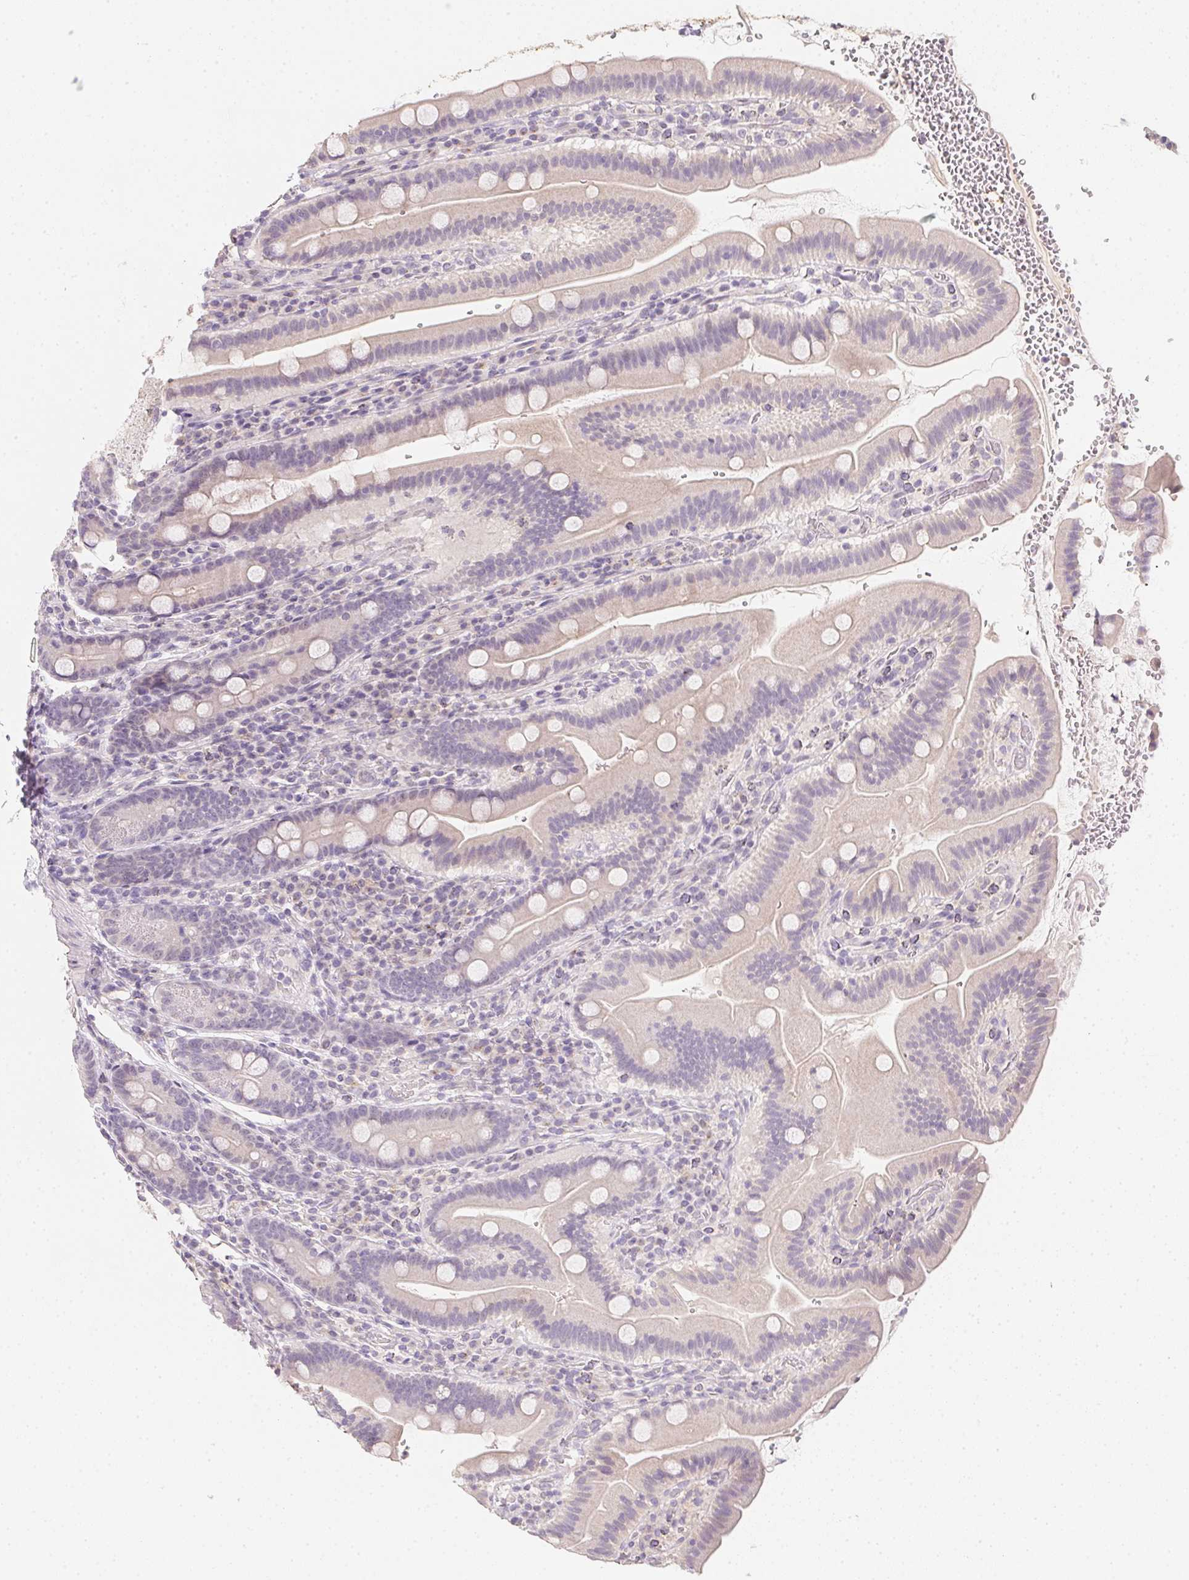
{"staining": {"intensity": "negative", "quantity": "none", "location": "none"}, "tissue": "small intestine", "cell_type": "Glandular cells", "image_type": "normal", "snomed": [{"axis": "morphology", "description": "Normal tissue, NOS"}, {"axis": "topography", "description": "Small intestine"}], "caption": "Immunohistochemical staining of benign human small intestine exhibits no significant staining in glandular cells. Nuclei are stained in blue.", "gene": "ZBBX", "patient": {"sex": "male", "age": 26}}